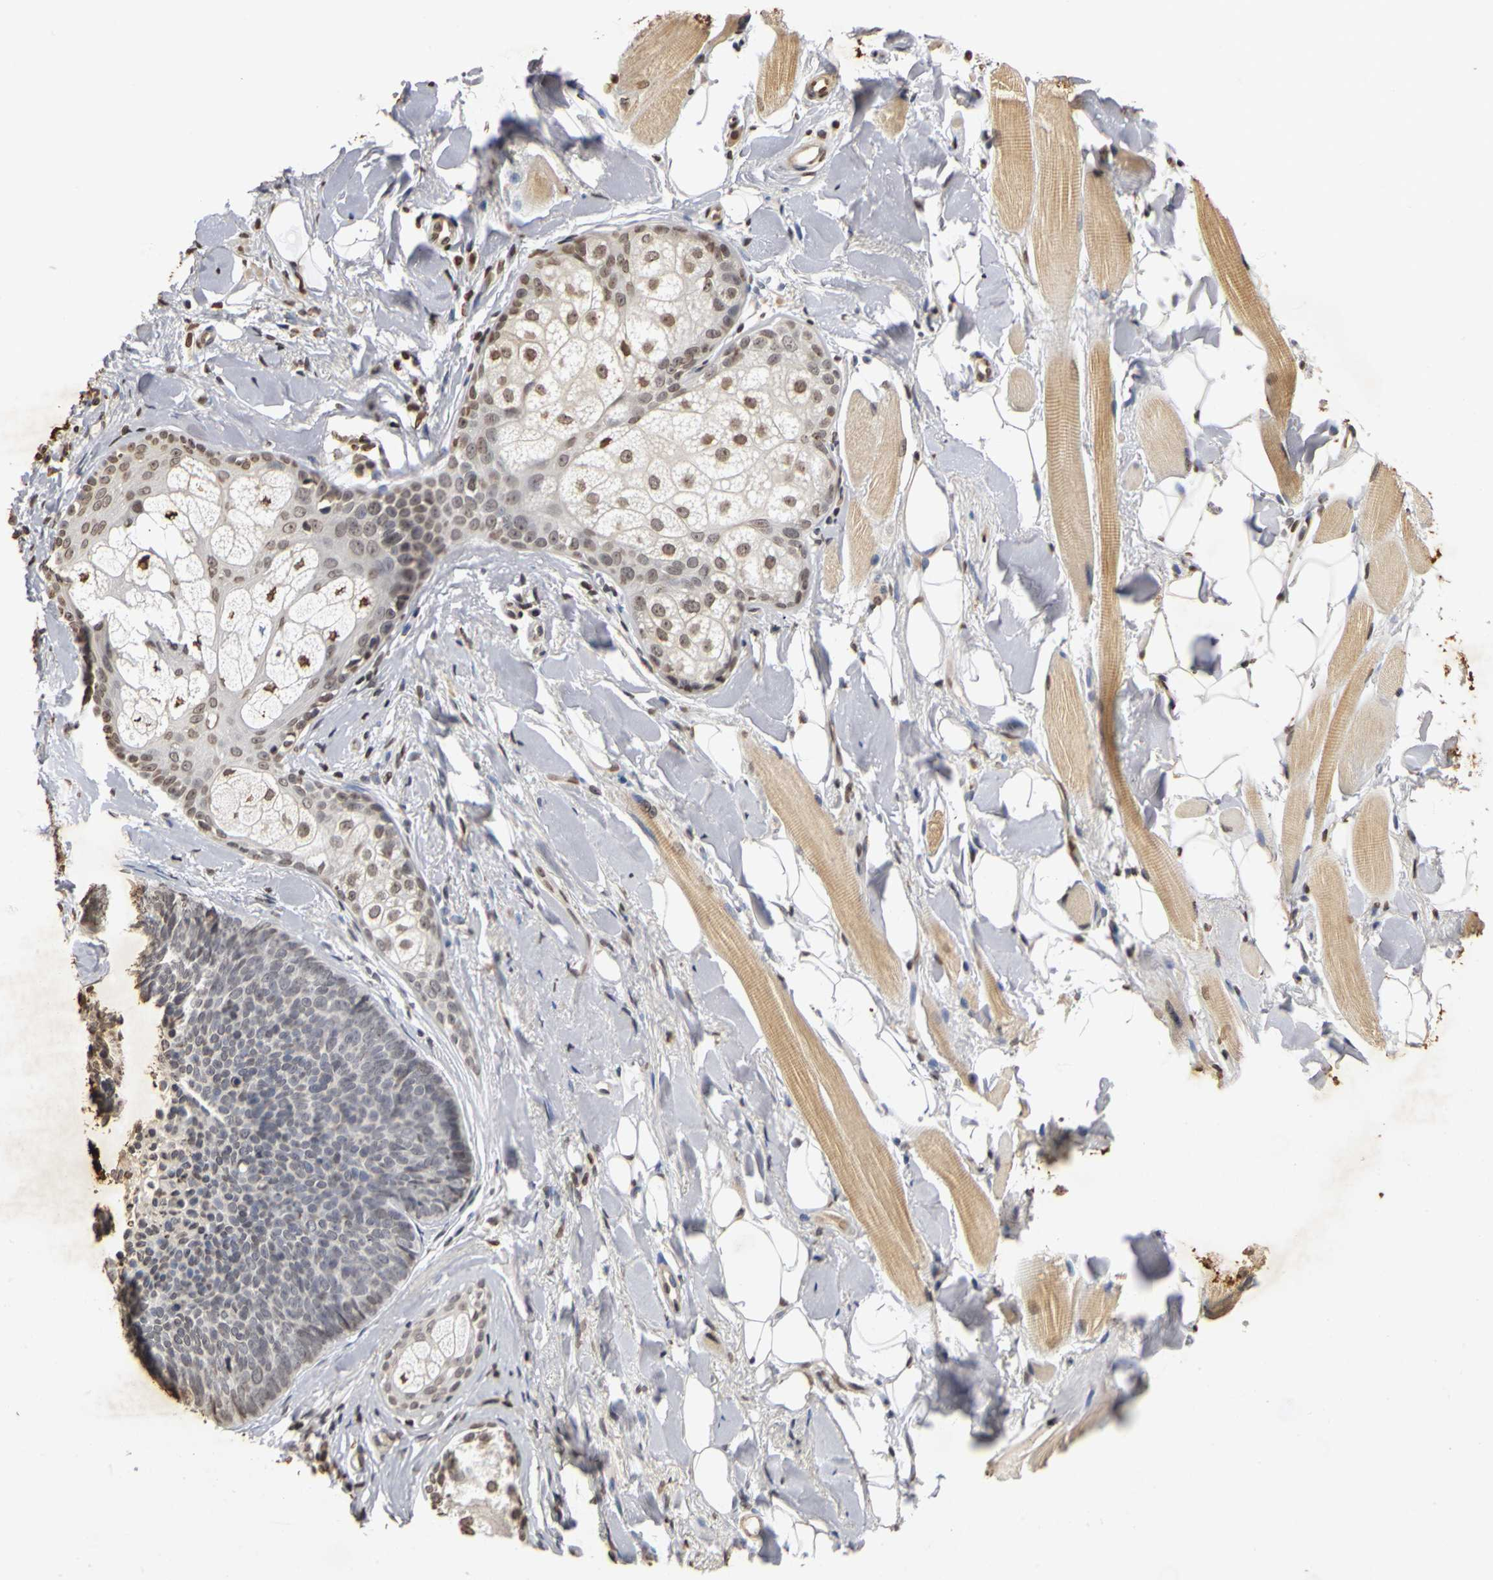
{"staining": {"intensity": "weak", "quantity": "<25%", "location": "nuclear"}, "tissue": "skin cancer", "cell_type": "Tumor cells", "image_type": "cancer", "snomed": [{"axis": "morphology", "description": "Normal tissue, NOS"}, {"axis": "morphology", "description": "Basal cell carcinoma"}, {"axis": "topography", "description": "Skin"}], "caption": "This is a micrograph of immunohistochemistry (IHC) staining of basal cell carcinoma (skin), which shows no staining in tumor cells. Brightfield microscopy of immunohistochemistry (IHC) stained with DAB (brown) and hematoxylin (blue), captured at high magnification.", "gene": "ERCC2", "patient": {"sex": "female", "age": 69}}